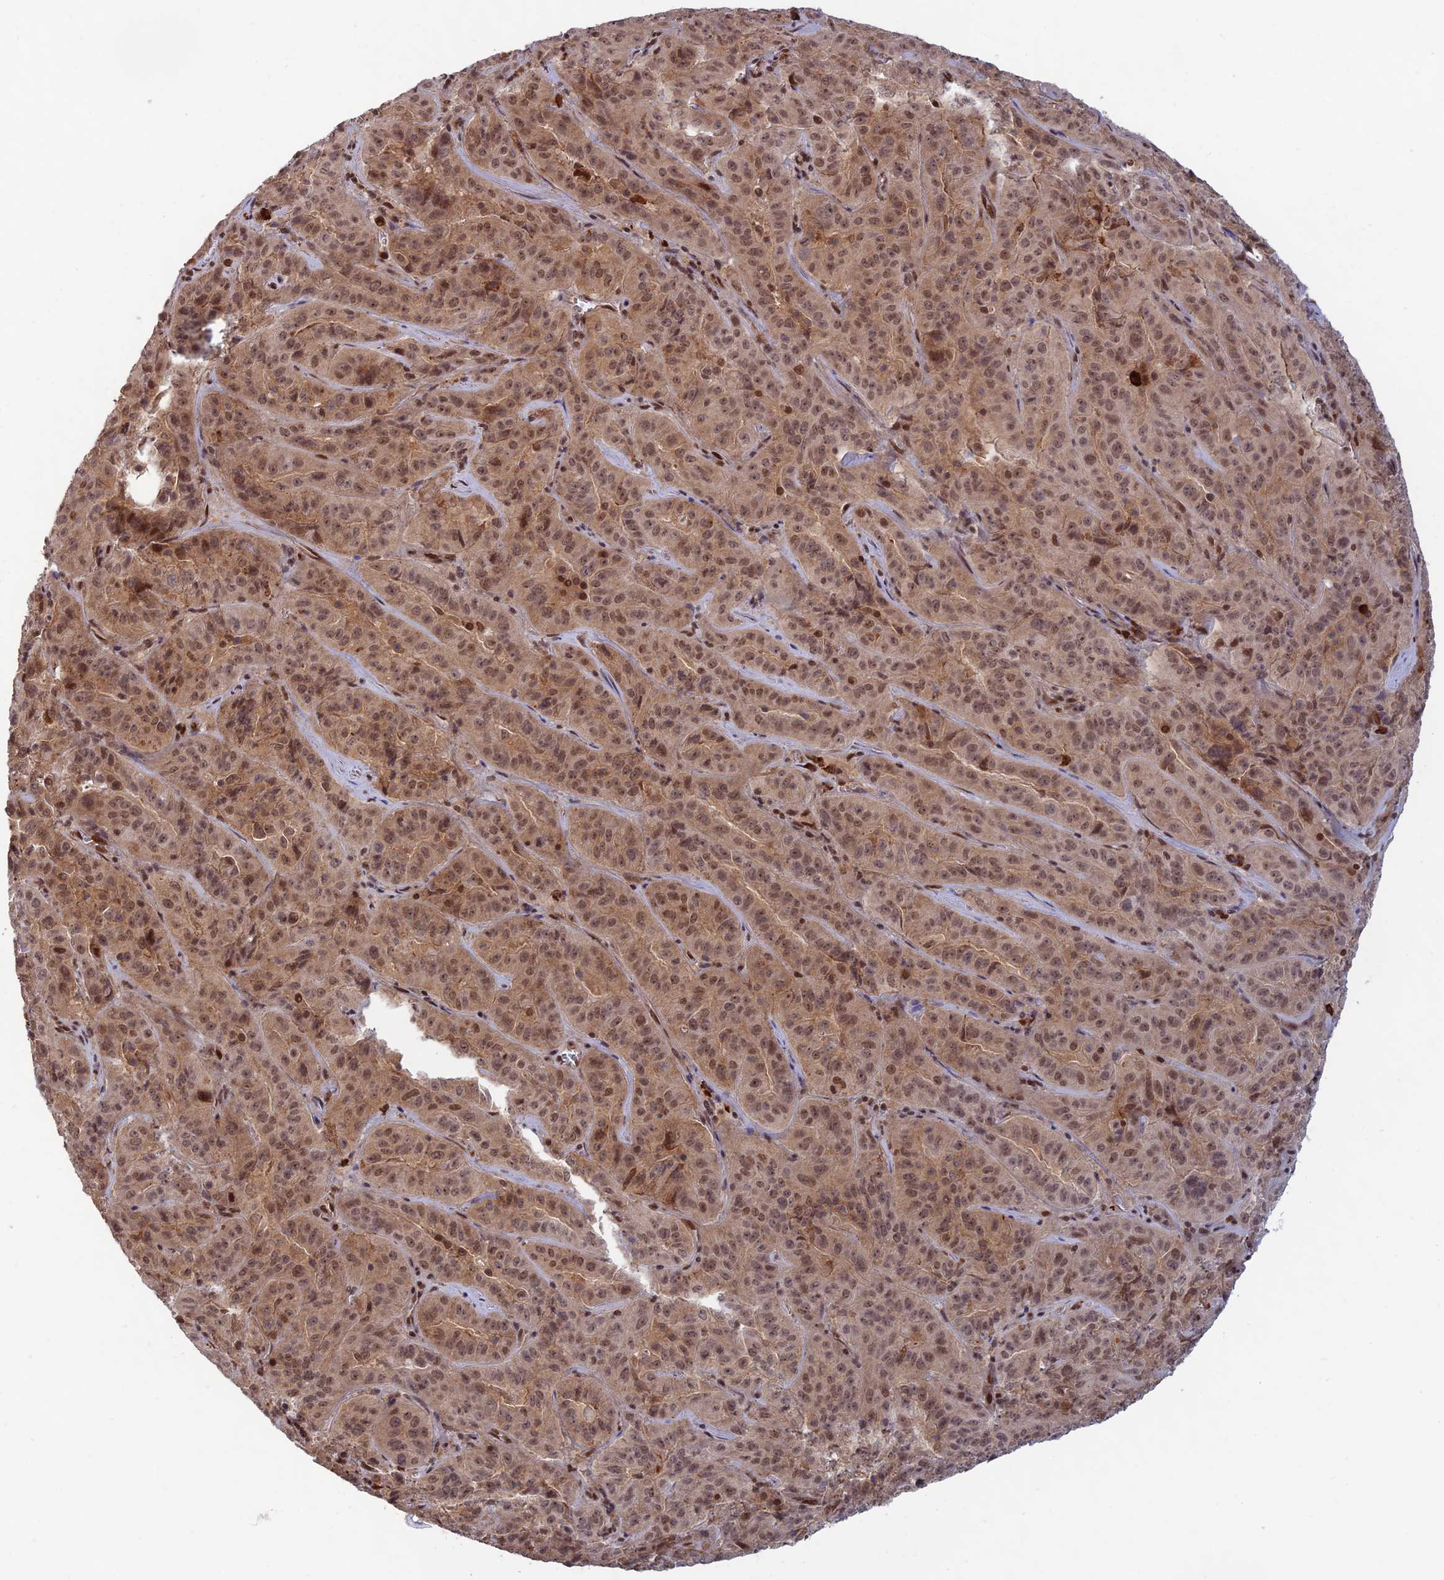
{"staining": {"intensity": "moderate", "quantity": ">75%", "location": "cytoplasmic/membranous,nuclear"}, "tissue": "pancreatic cancer", "cell_type": "Tumor cells", "image_type": "cancer", "snomed": [{"axis": "morphology", "description": "Adenocarcinoma, NOS"}, {"axis": "topography", "description": "Pancreas"}], "caption": "This is a histology image of immunohistochemistry (IHC) staining of pancreatic adenocarcinoma, which shows moderate positivity in the cytoplasmic/membranous and nuclear of tumor cells.", "gene": "ZNF565", "patient": {"sex": "male", "age": 63}}